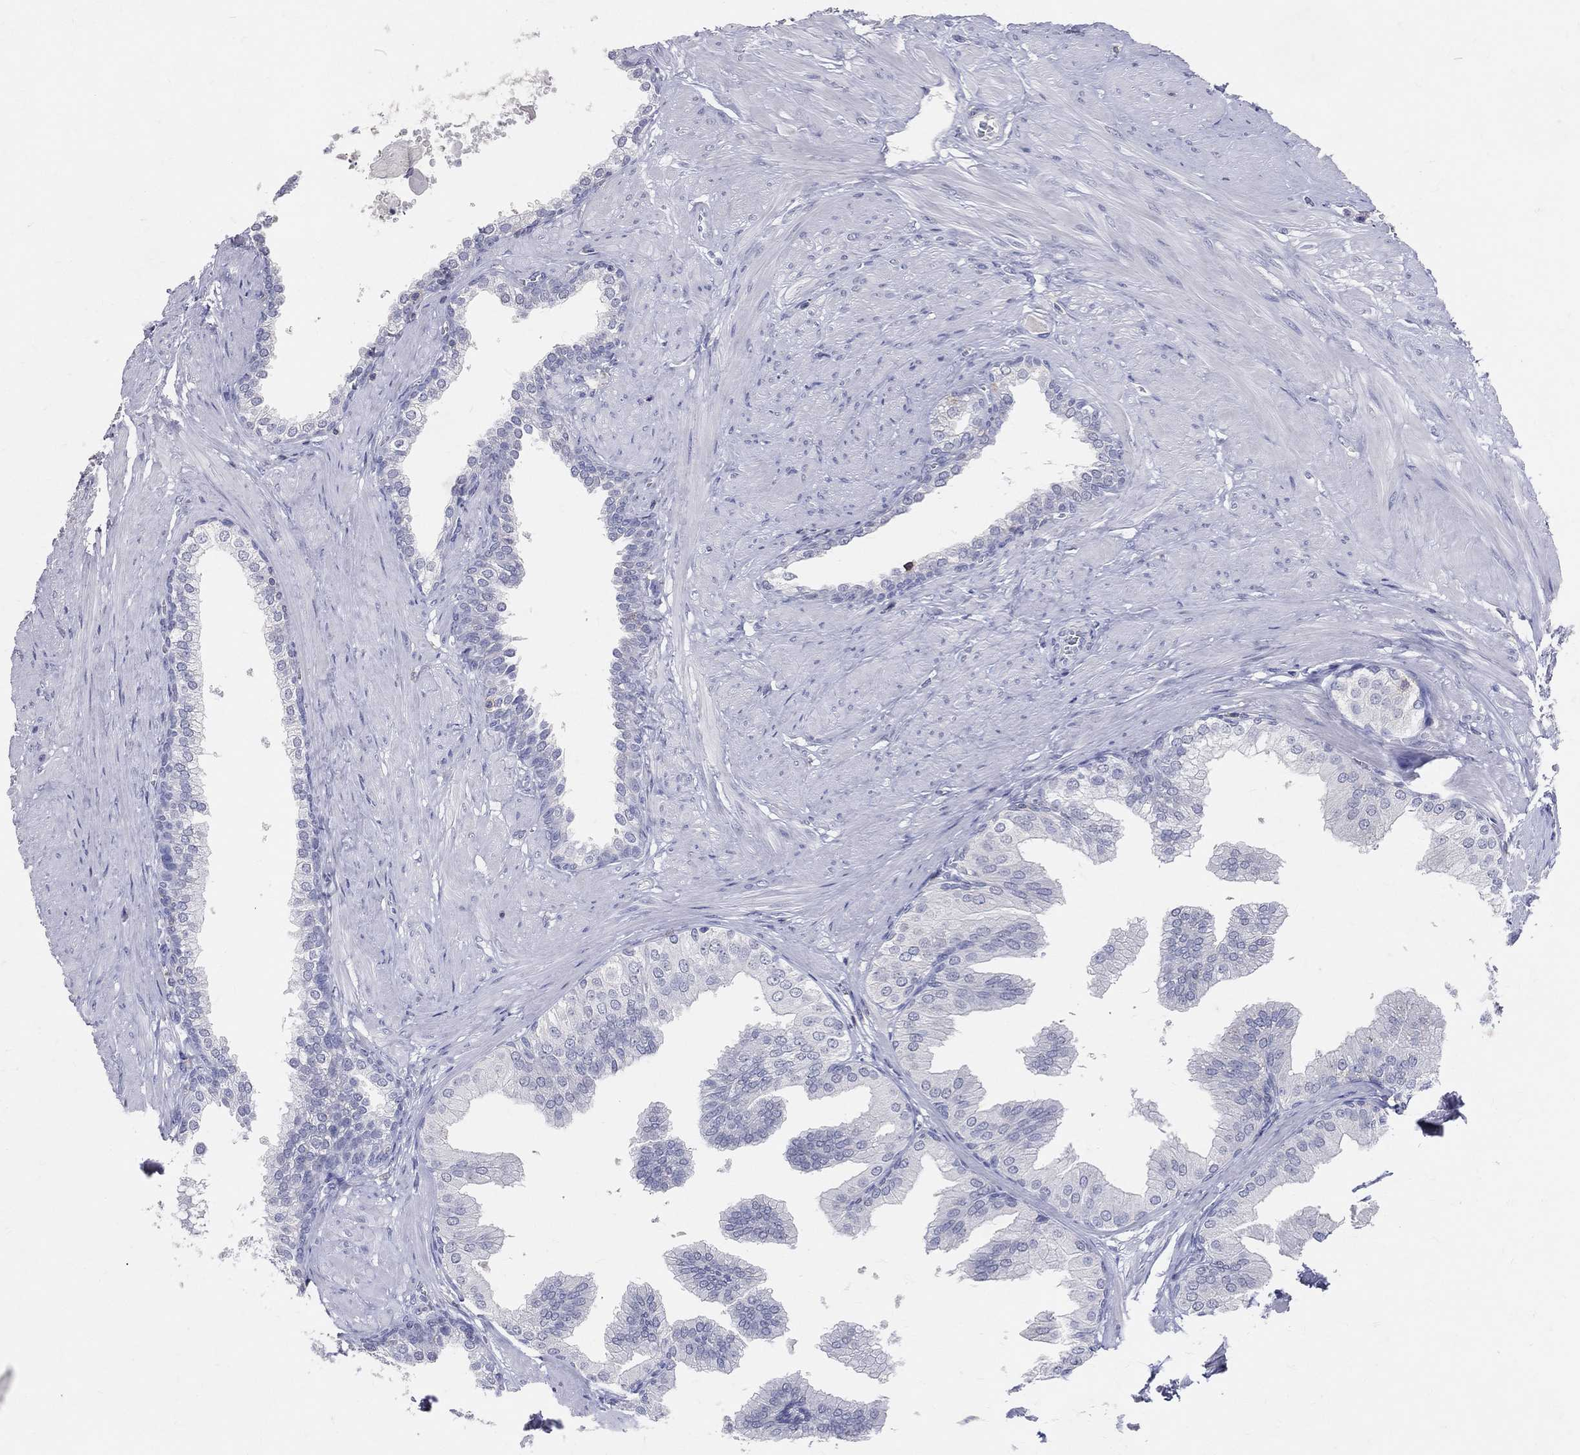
{"staining": {"intensity": "negative", "quantity": "none", "location": "none"}, "tissue": "prostate cancer", "cell_type": "Tumor cells", "image_type": "cancer", "snomed": [{"axis": "morphology", "description": "Adenocarcinoma, NOS"}, {"axis": "topography", "description": "Prostate"}], "caption": "Immunohistochemistry image of neoplastic tissue: adenocarcinoma (prostate) stained with DAB displays no significant protein positivity in tumor cells.", "gene": "LAT", "patient": {"sex": "male", "age": 69}}